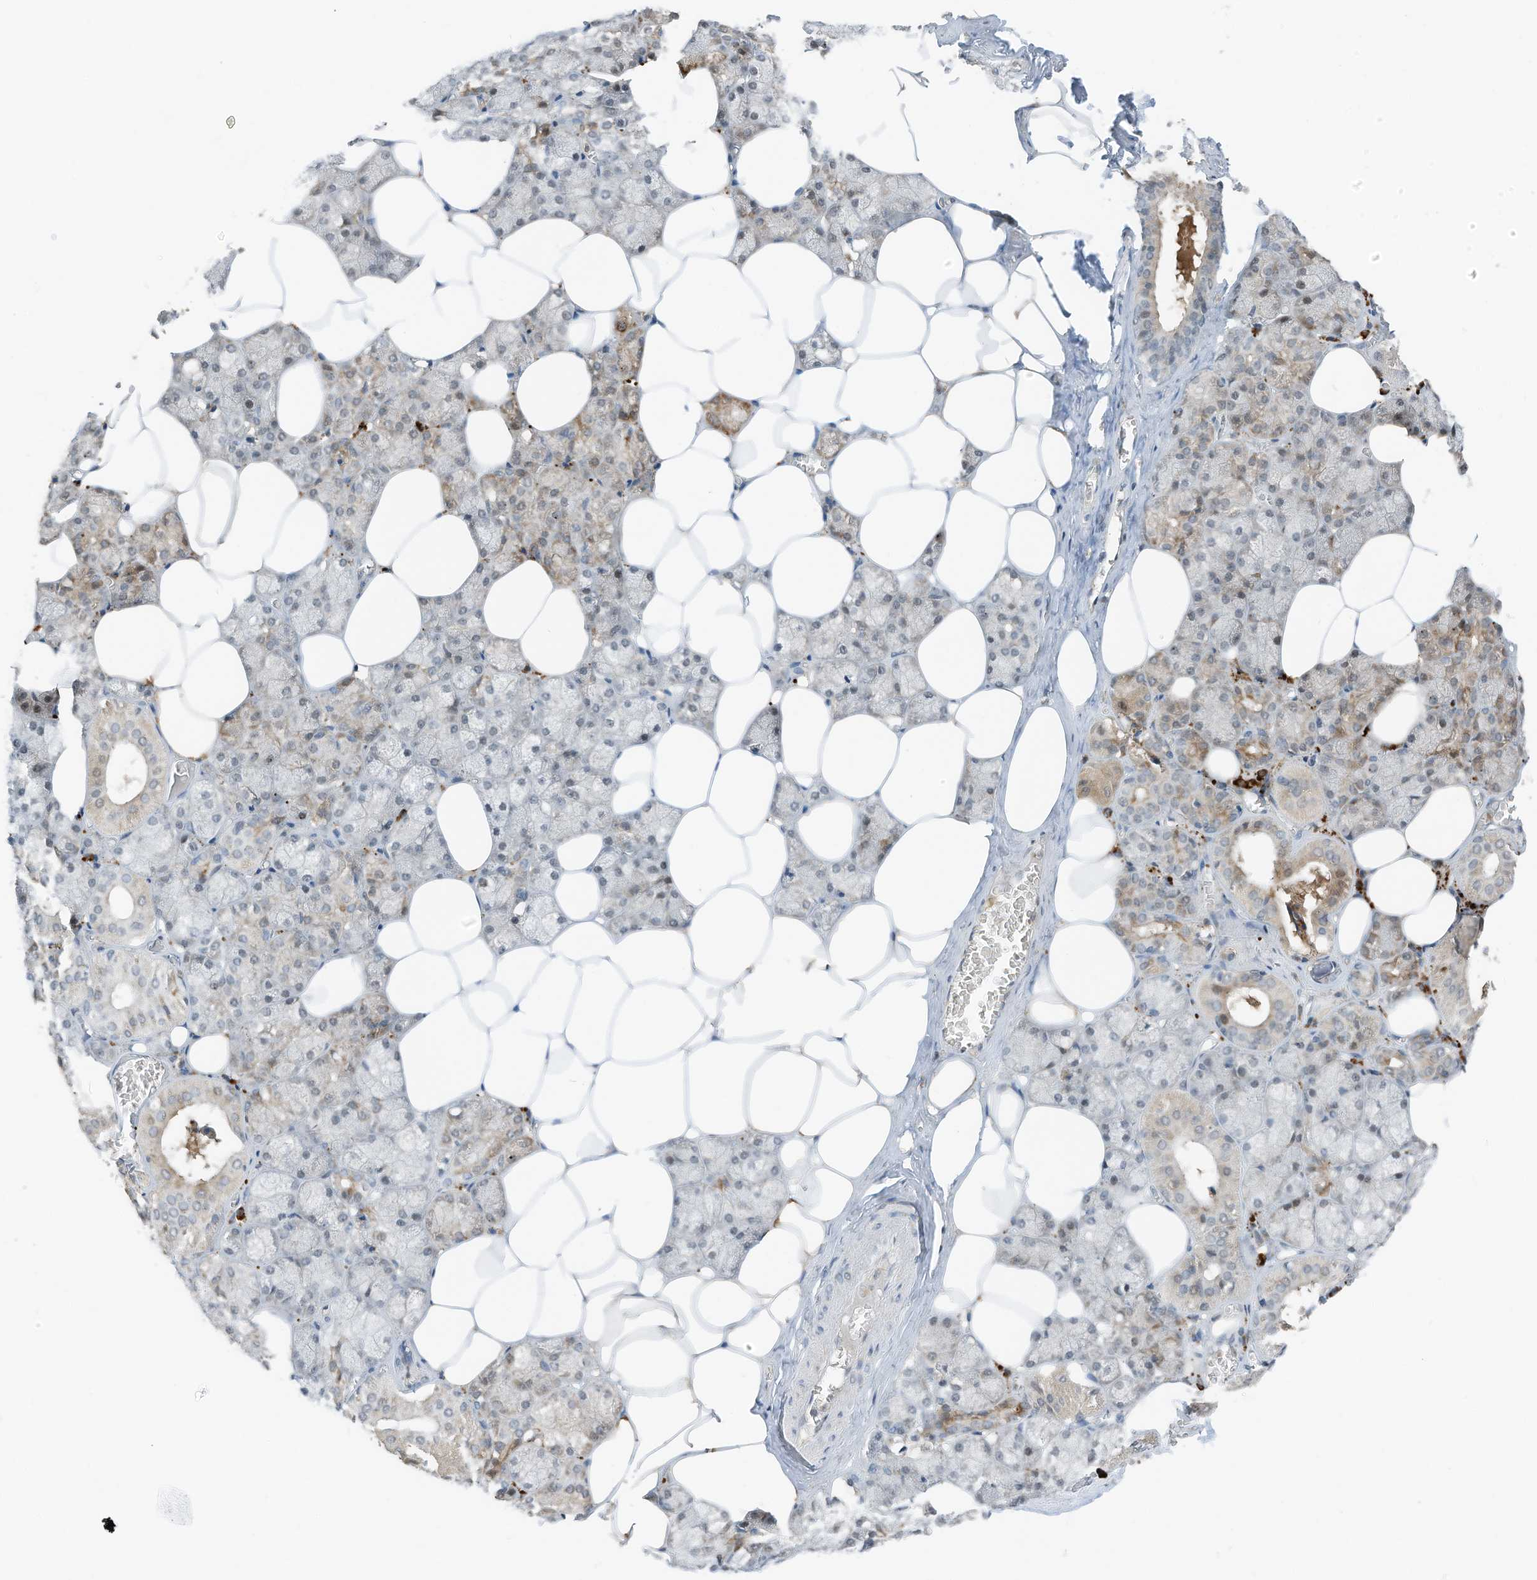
{"staining": {"intensity": "moderate", "quantity": "25%-75%", "location": "cytoplasmic/membranous"}, "tissue": "salivary gland", "cell_type": "Glandular cells", "image_type": "normal", "snomed": [{"axis": "morphology", "description": "Normal tissue, NOS"}, {"axis": "topography", "description": "Salivary gland"}], "caption": "Immunohistochemistry (IHC) of benign salivary gland displays medium levels of moderate cytoplasmic/membranous positivity in about 25%-75% of glandular cells.", "gene": "RMND1", "patient": {"sex": "male", "age": 62}}